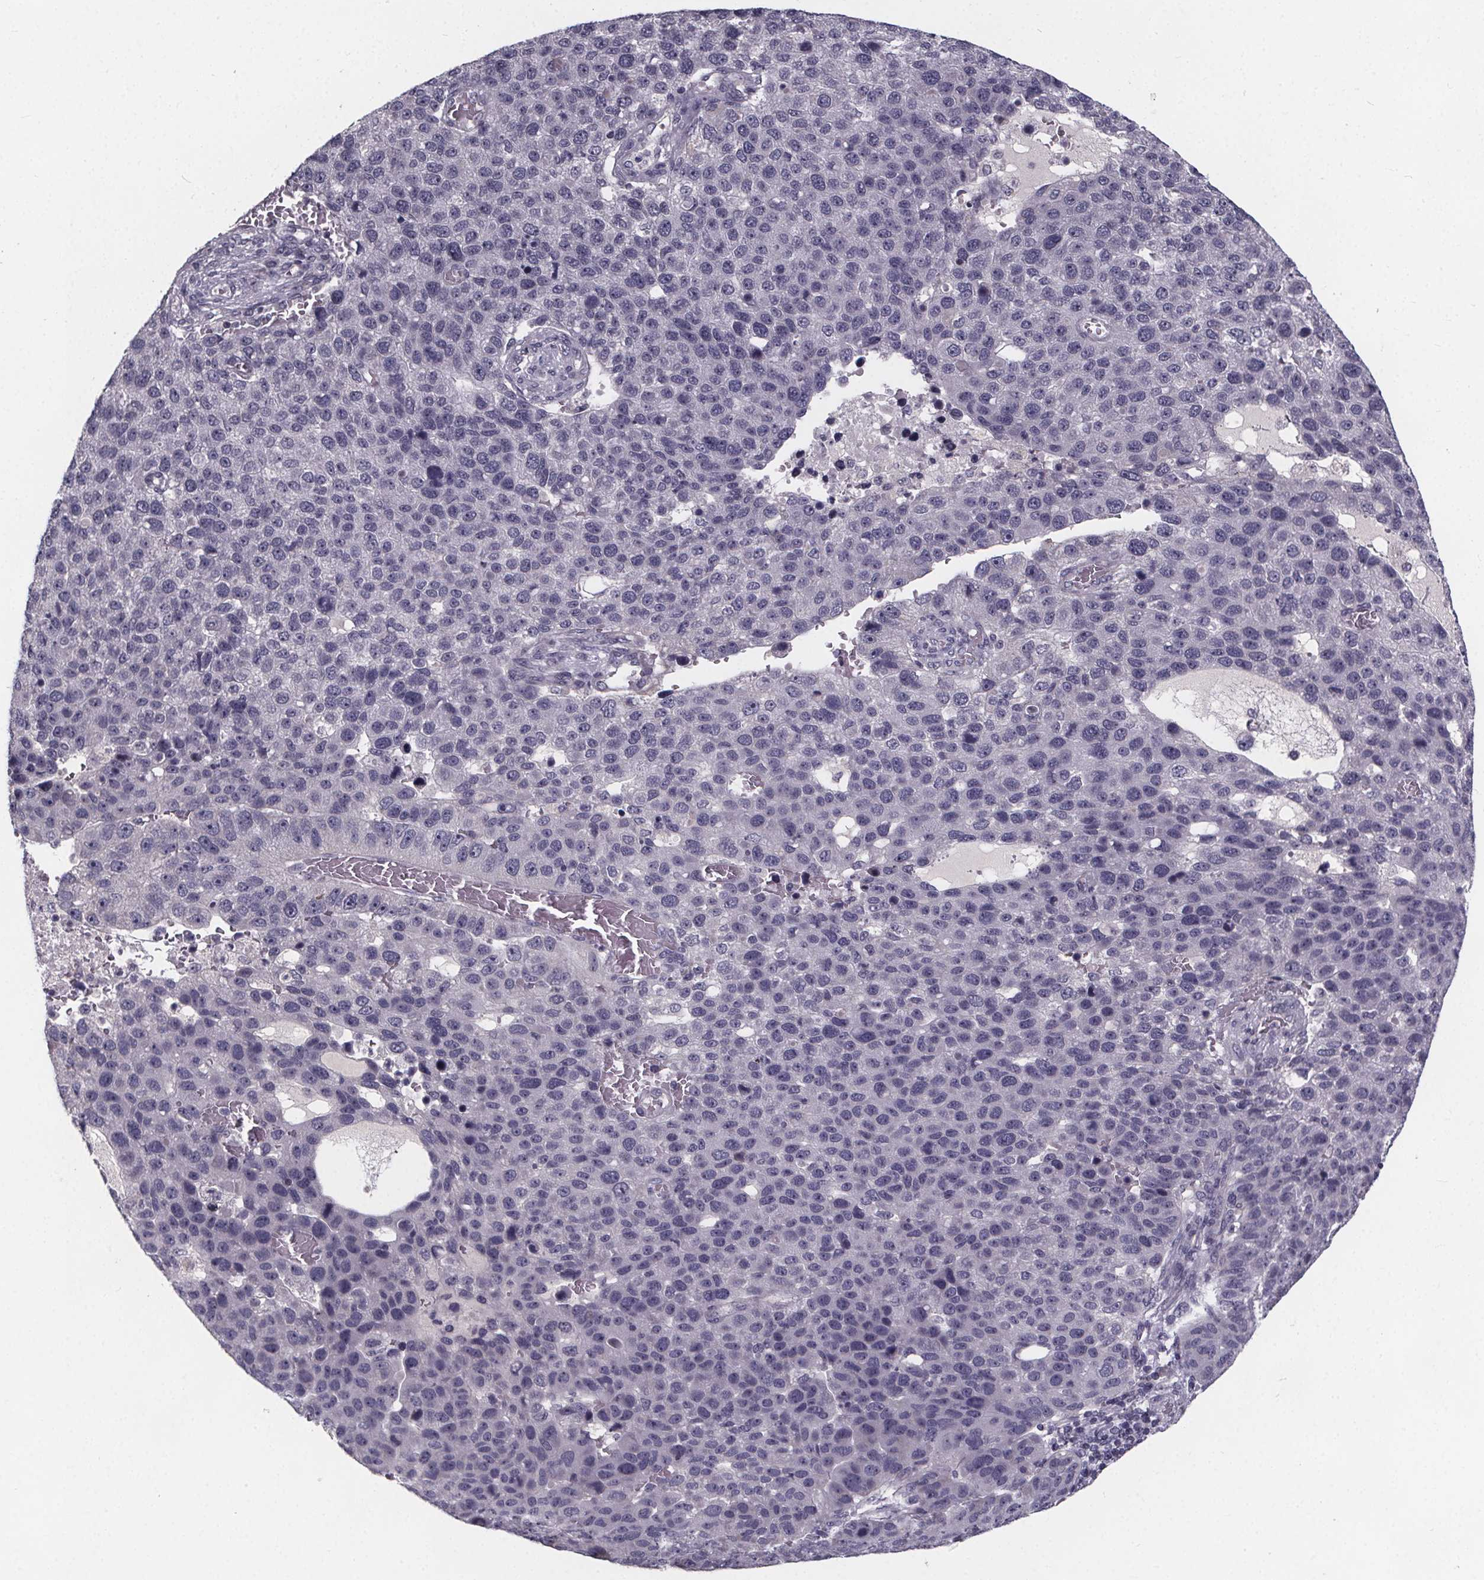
{"staining": {"intensity": "negative", "quantity": "none", "location": "none"}, "tissue": "pancreatic cancer", "cell_type": "Tumor cells", "image_type": "cancer", "snomed": [{"axis": "morphology", "description": "Adenocarcinoma, NOS"}, {"axis": "topography", "description": "Pancreas"}], "caption": "An IHC image of pancreatic cancer (adenocarcinoma) is shown. There is no staining in tumor cells of pancreatic cancer (adenocarcinoma).", "gene": "FAM181B", "patient": {"sex": "female", "age": 61}}